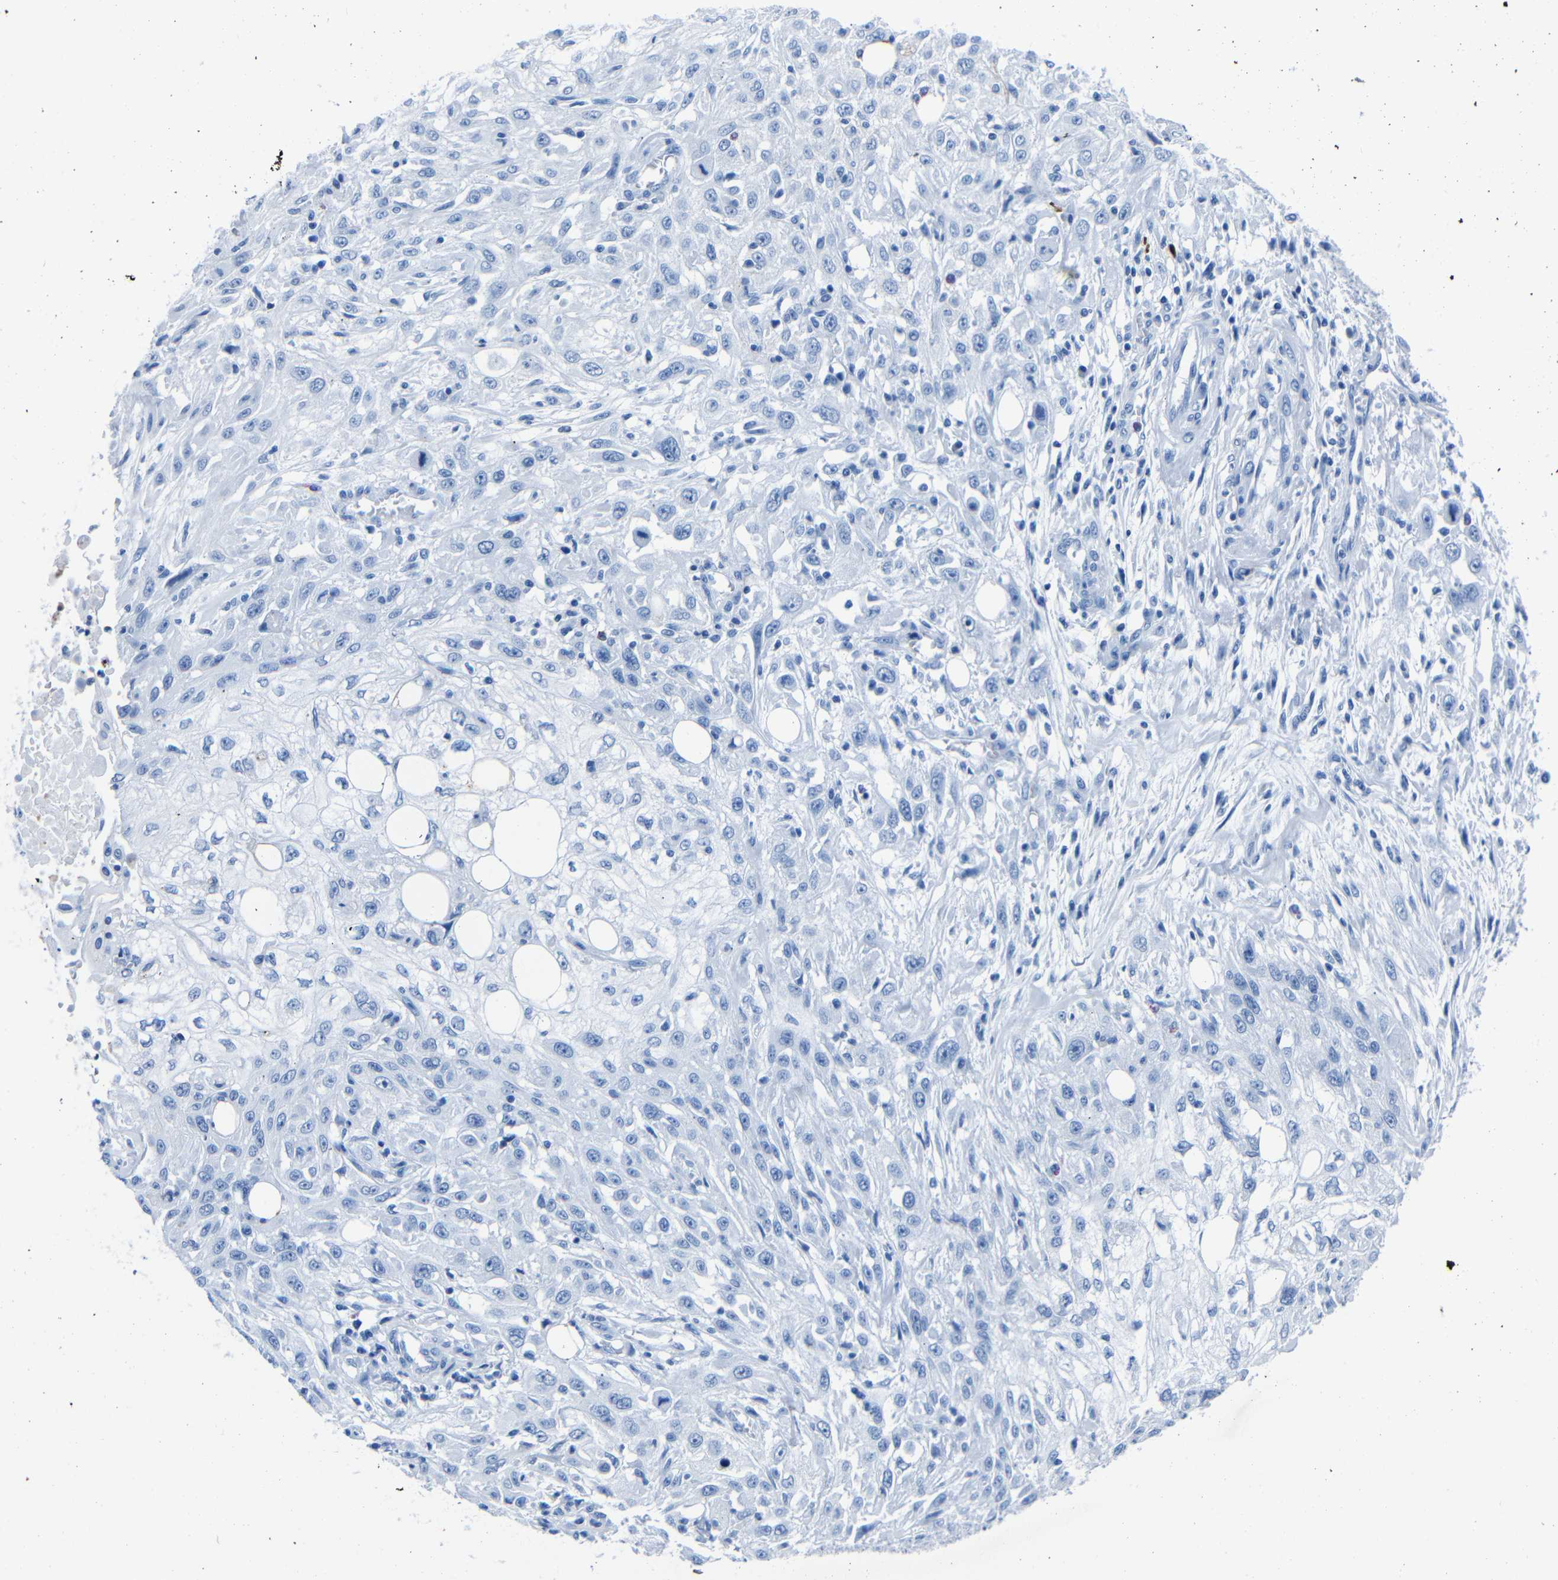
{"staining": {"intensity": "negative", "quantity": "none", "location": "none"}, "tissue": "skin cancer", "cell_type": "Tumor cells", "image_type": "cancer", "snomed": [{"axis": "morphology", "description": "Squamous cell carcinoma, NOS"}, {"axis": "topography", "description": "Skin"}], "caption": "An immunohistochemistry image of skin cancer (squamous cell carcinoma) is shown. There is no staining in tumor cells of skin cancer (squamous cell carcinoma). (DAB (3,3'-diaminobenzidine) immunohistochemistry (IHC) visualized using brightfield microscopy, high magnification).", "gene": "CLDN11", "patient": {"sex": "male", "age": 75}}